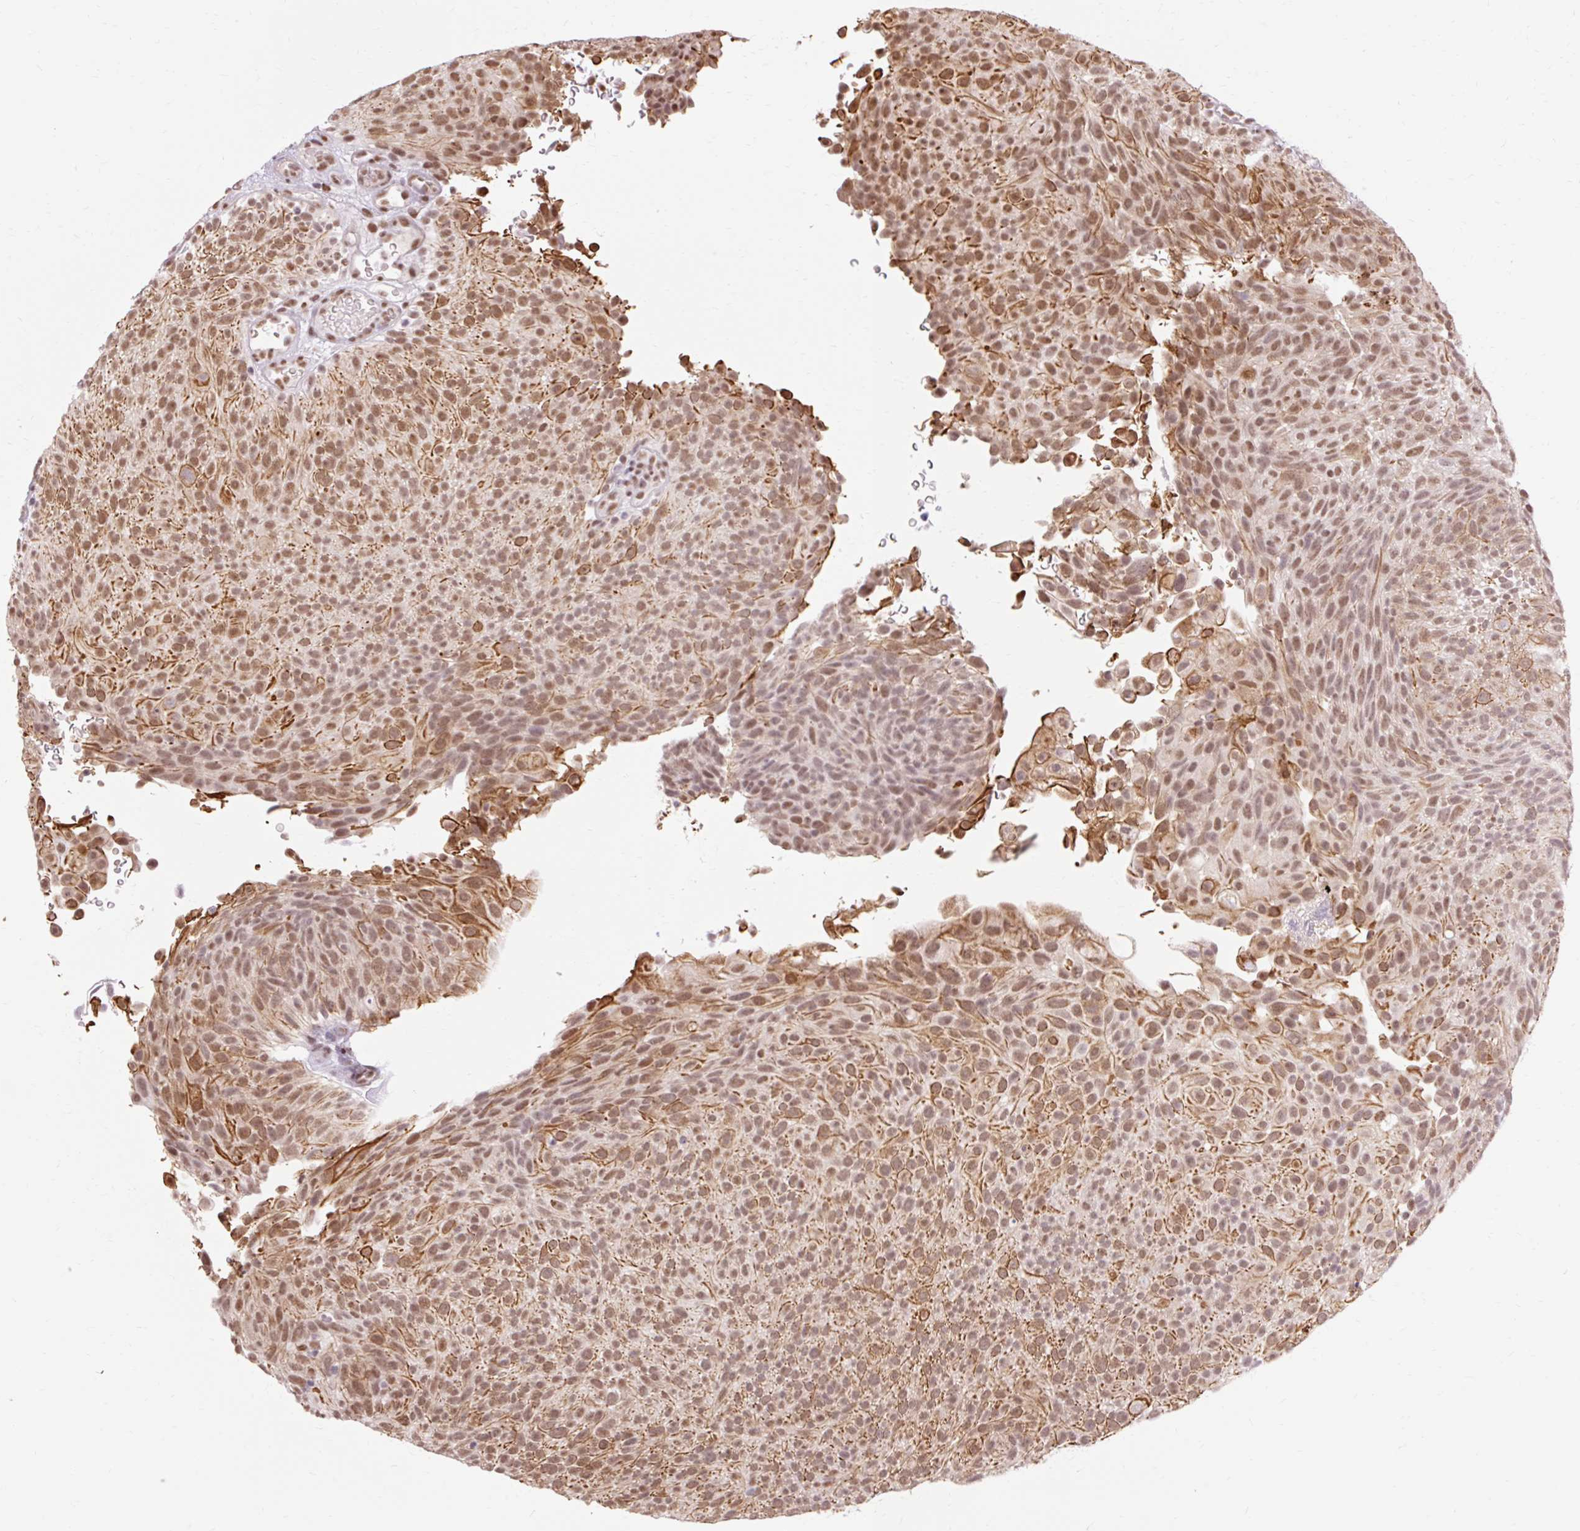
{"staining": {"intensity": "strong", "quantity": ">75%", "location": "cytoplasmic/membranous,nuclear"}, "tissue": "urothelial cancer", "cell_type": "Tumor cells", "image_type": "cancer", "snomed": [{"axis": "morphology", "description": "Urothelial carcinoma, Low grade"}, {"axis": "topography", "description": "Urinary bladder"}], "caption": "Protein expression analysis of human urothelial cancer reveals strong cytoplasmic/membranous and nuclear positivity in about >75% of tumor cells. The staining was performed using DAB to visualize the protein expression in brown, while the nuclei were stained in blue with hematoxylin (Magnification: 20x).", "gene": "NPIPB12", "patient": {"sex": "male", "age": 78}}